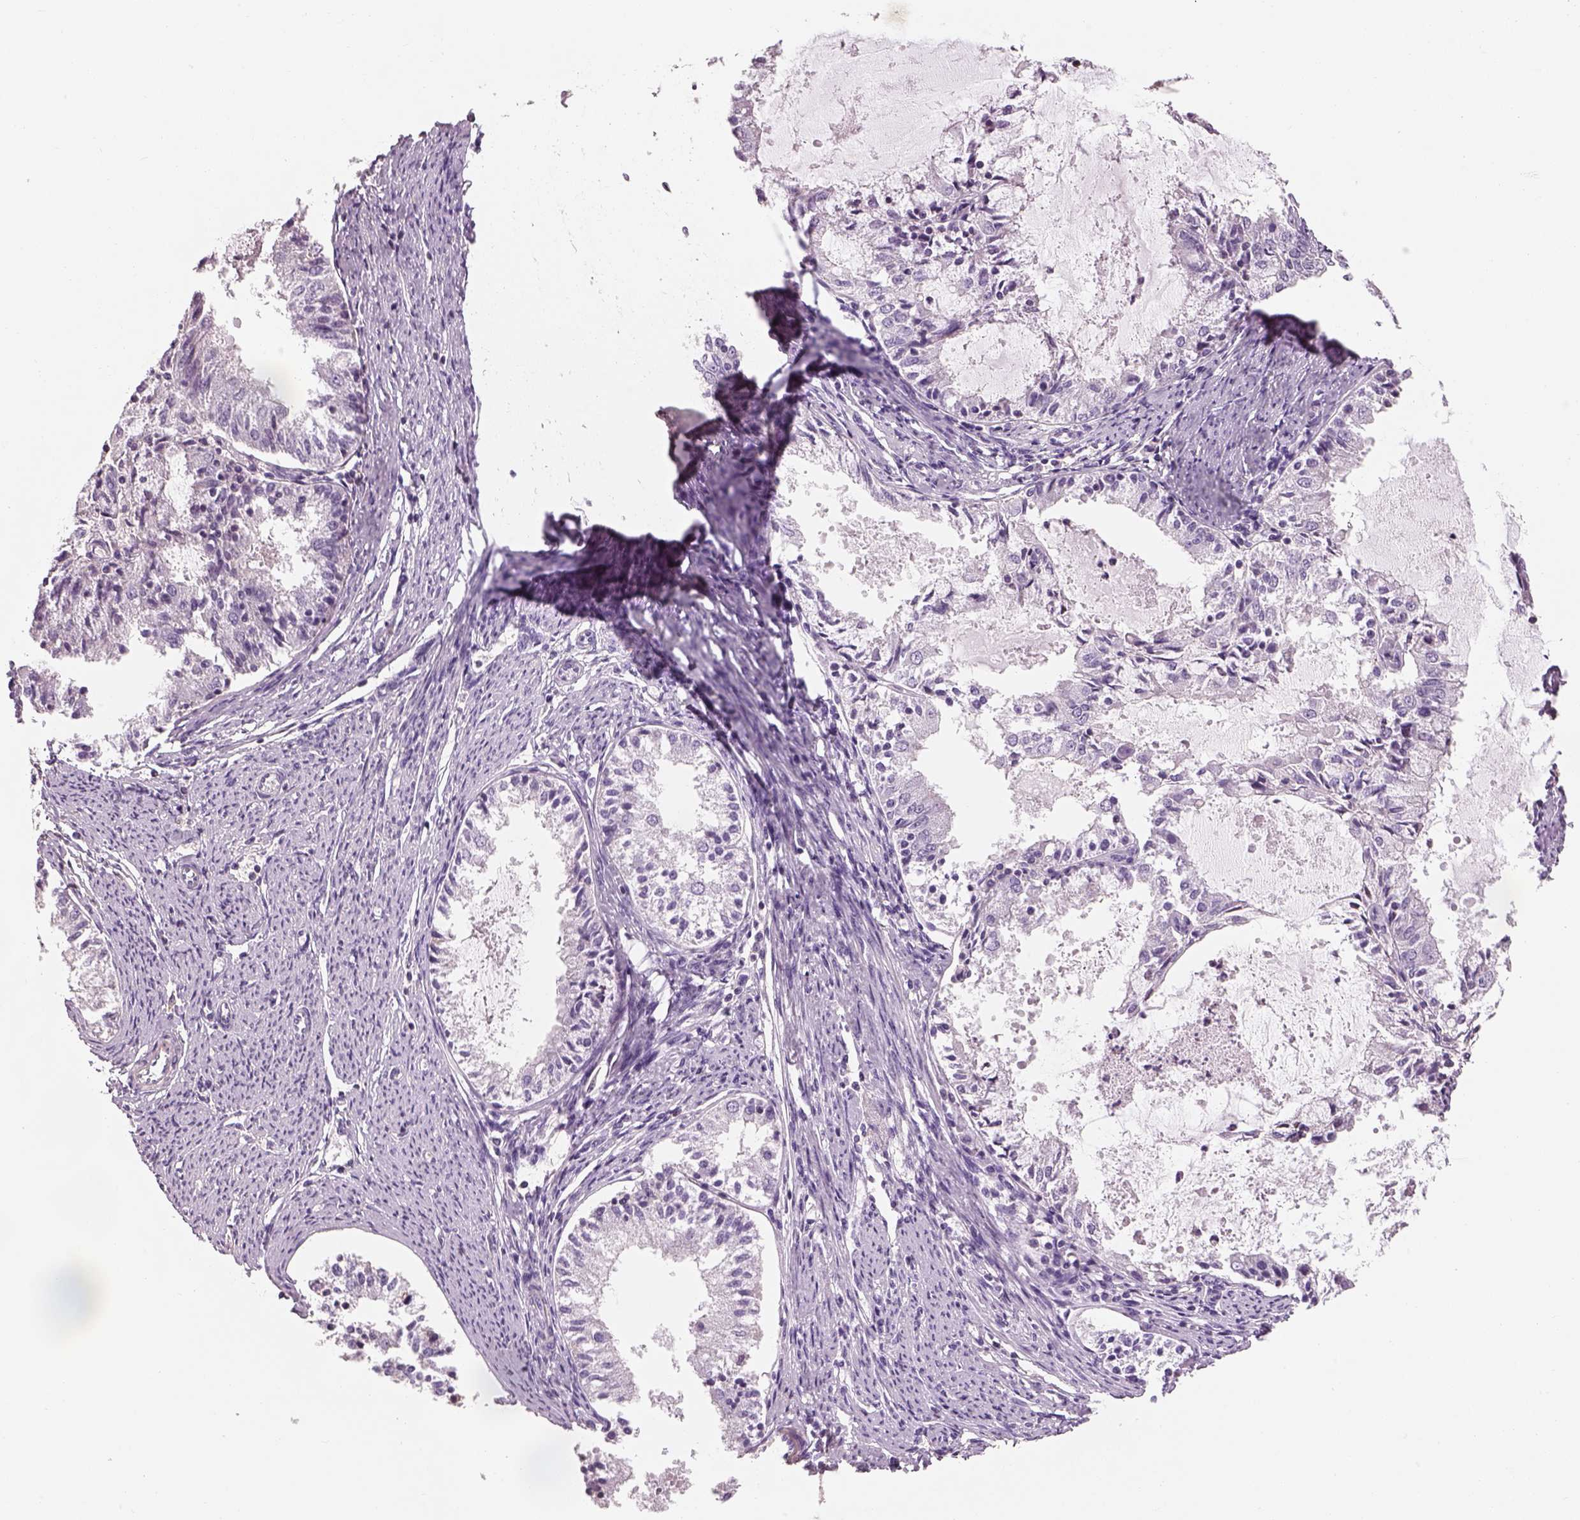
{"staining": {"intensity": "negative", "quantity": "none", "location": "none"}, "tissue": "endometrial cancer", "cell_type": "Tumor cells", "image_type": "cancer", "snomed": [{"axis": "morphology", "description": "Adenocarcinoma, NOS"}, {"axis": "topography", "description": "Endometrium"}], "caption": "This is an IHC histopathology image of human adenocarcinoma (endometrial). There is no expression in tumor cells.", "gene": "OTUD6A", "patient": {"sex": "female", "age": 57}}